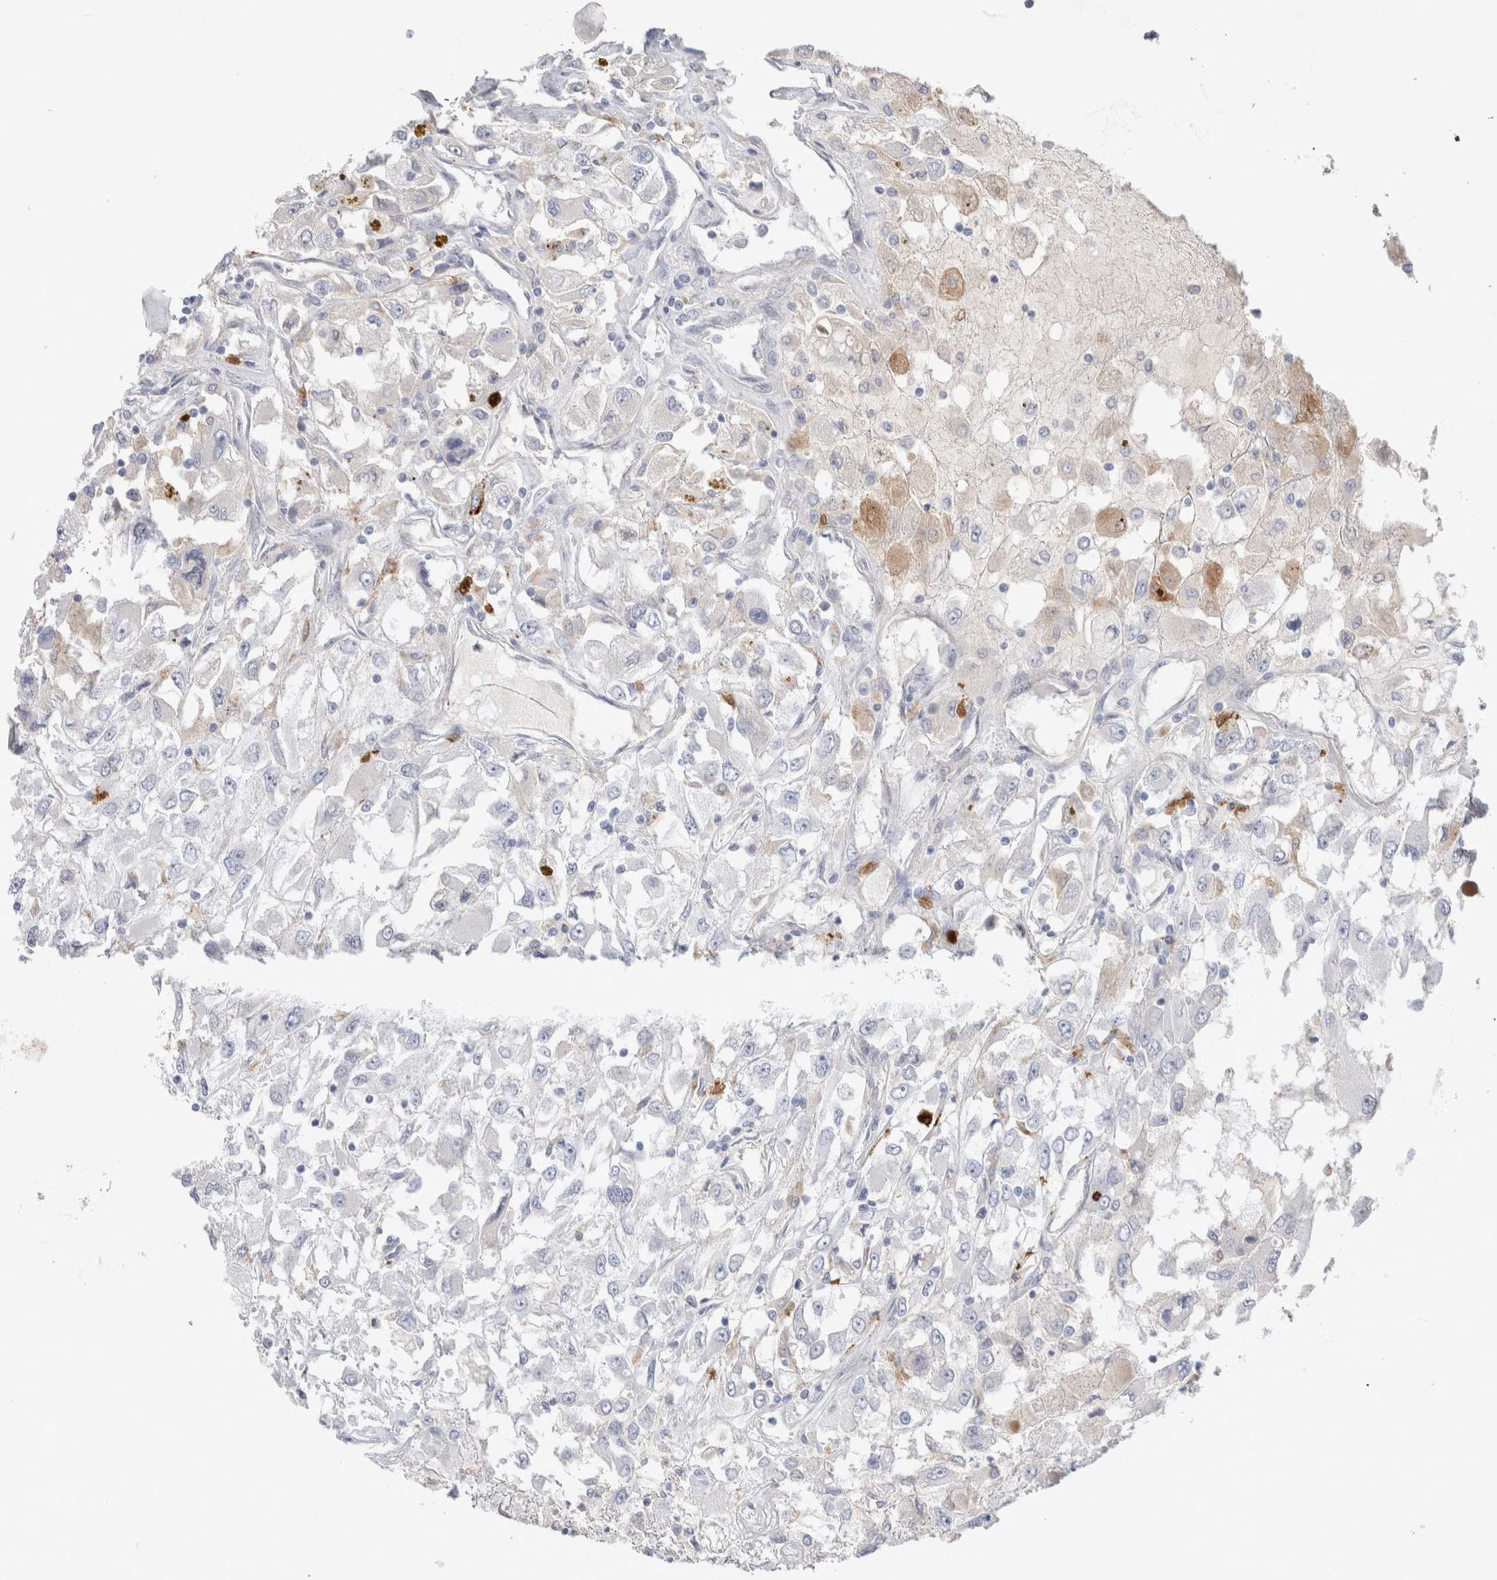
{"staining": {"intensity": "negative", "quantity": "none", "location": "none"}, "tissue": "renal cancer", "cell_type": "Tumor cells", "image_type": "cancer", "snomed": [{"axis": "morphology", "description": "Adenocarcinoma, NOS"}, {"axis": "topography", "description": "Kidney"}], "caption": "This is a image of immunohistochemistry staining of renal cancer, which shows no positivity in tumor cells. (Stains: DAB immunohistochemistry with hematoxylin counter stain, Microscopy: brightfield microscopy at high magnification).", "gene": "HPGDS", "patient": {"sex": "female", "age": 52}}